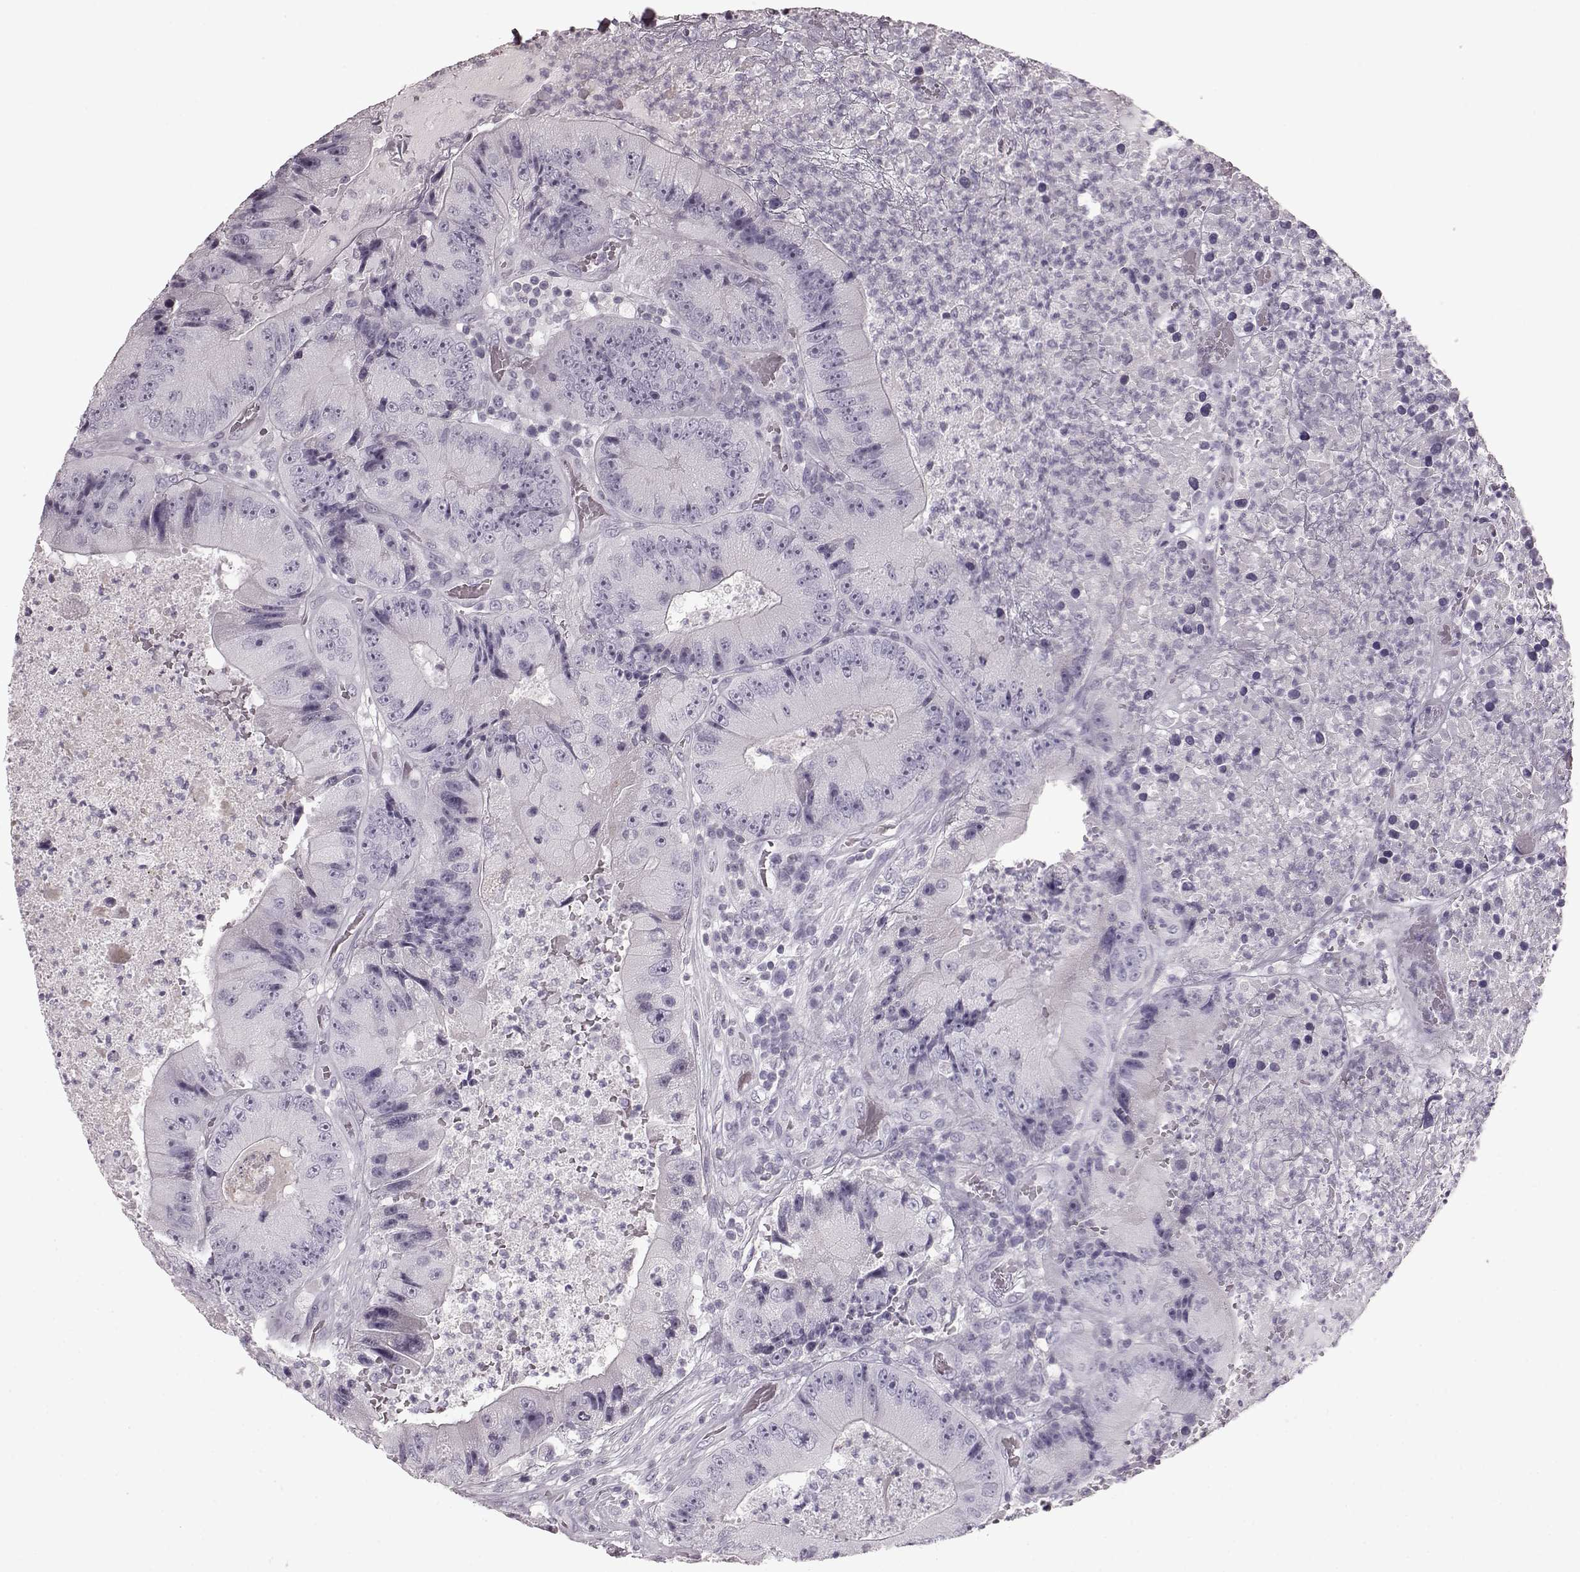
{"staining": {"intensity": "negative", "quantity": "none", "location": "none"}, "tissue": "colorectal cancer", "cell_type": "Tumor cells", "image_type": "cancer", "snomed": [{"axis": "morphology", "description": "Adenocarcinoma, NOS"}, {"axis": "topography", "description": "Colon"}], "caption": "An IHC micrograph of colorectal cancer is shown. There is no staining in tumor cells of colorectal cancer.", "gene": "CRYBA2", "patient": {"sex": "female", "age": 86}}